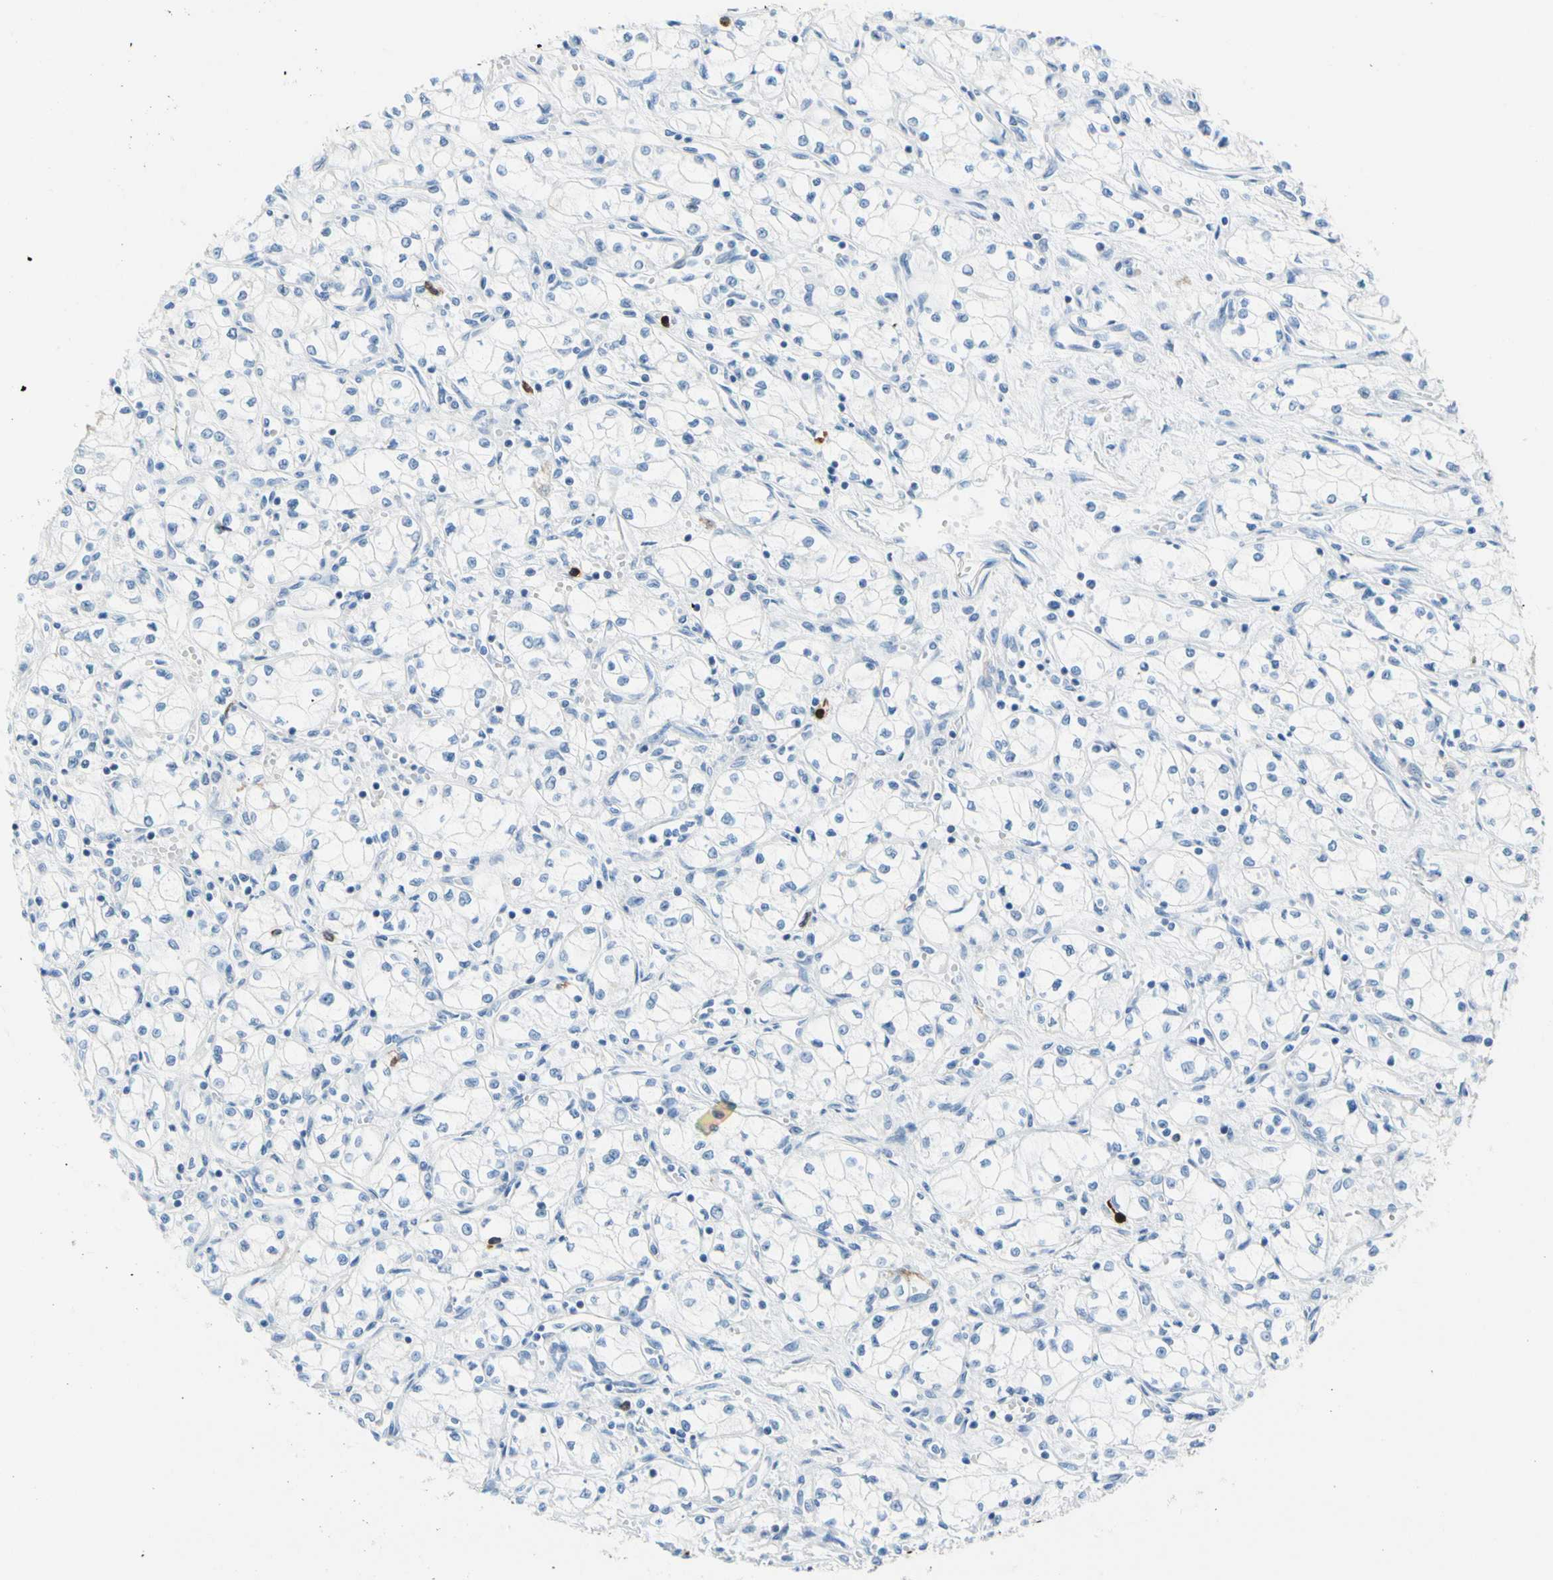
{"staining": {"intensity": "negative", "quantity": "none", "location": "none"}, "tissue": "renal cancer", "cell_type": "Tumor cells", "image_type": "cancer", "snomed": [{"axis": "morphology", "description": "Normal tissue, NOS"}, {"axis": "morphology", "description": "Adenocarcinoma, NOS"}, {"axis": "topography", "description": "Kidney"}], "caption": "There is no significant positivity in tumor cells of adenocarcinoma (renal).", "gene": "TACC3", "patient": {"sex": "male", "age": 59}}